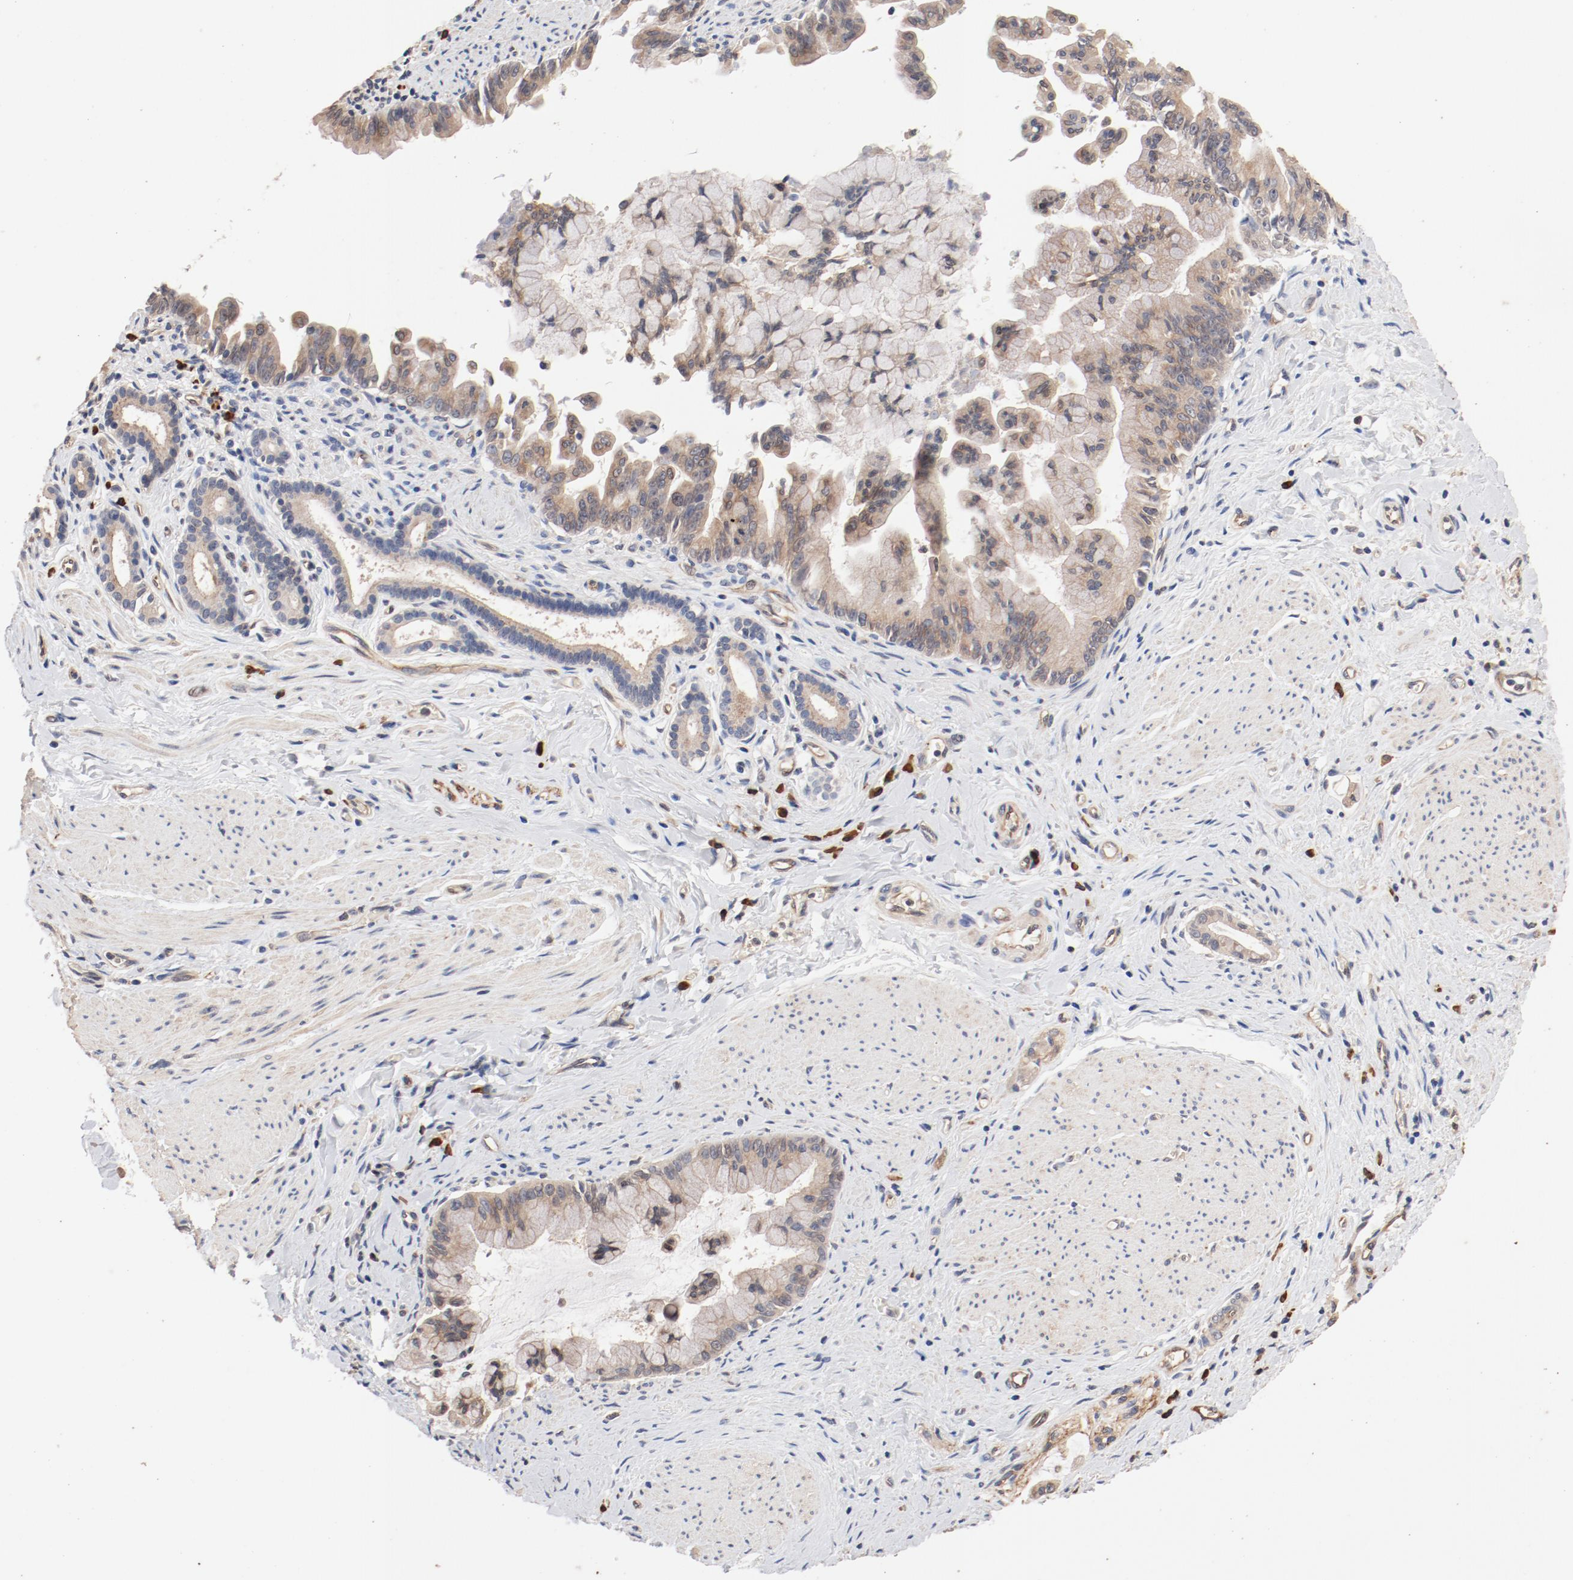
{"staining": {"intensity": "weak", "quantity": ">75%", "location": "cytoplasmic/membranous"}, "tissue": "pancreatic cancer", "cell_type": "Tumor cells", "image_type": "cancer", "snomed": [{"axis": "morphology", "description": "Adenocarcinoma, NOS"}, {"axis": "topography", "description": "Pancreas"}], "caption": "About >75% of tumor cells in adenocarcinoma (pancreatic) show weak cytoplasmic/membranous protein staining as visualized by brown immunohistochemical staining.", "gene": "UBE2J1", "patient": {"sex": "male", "age": 59}}